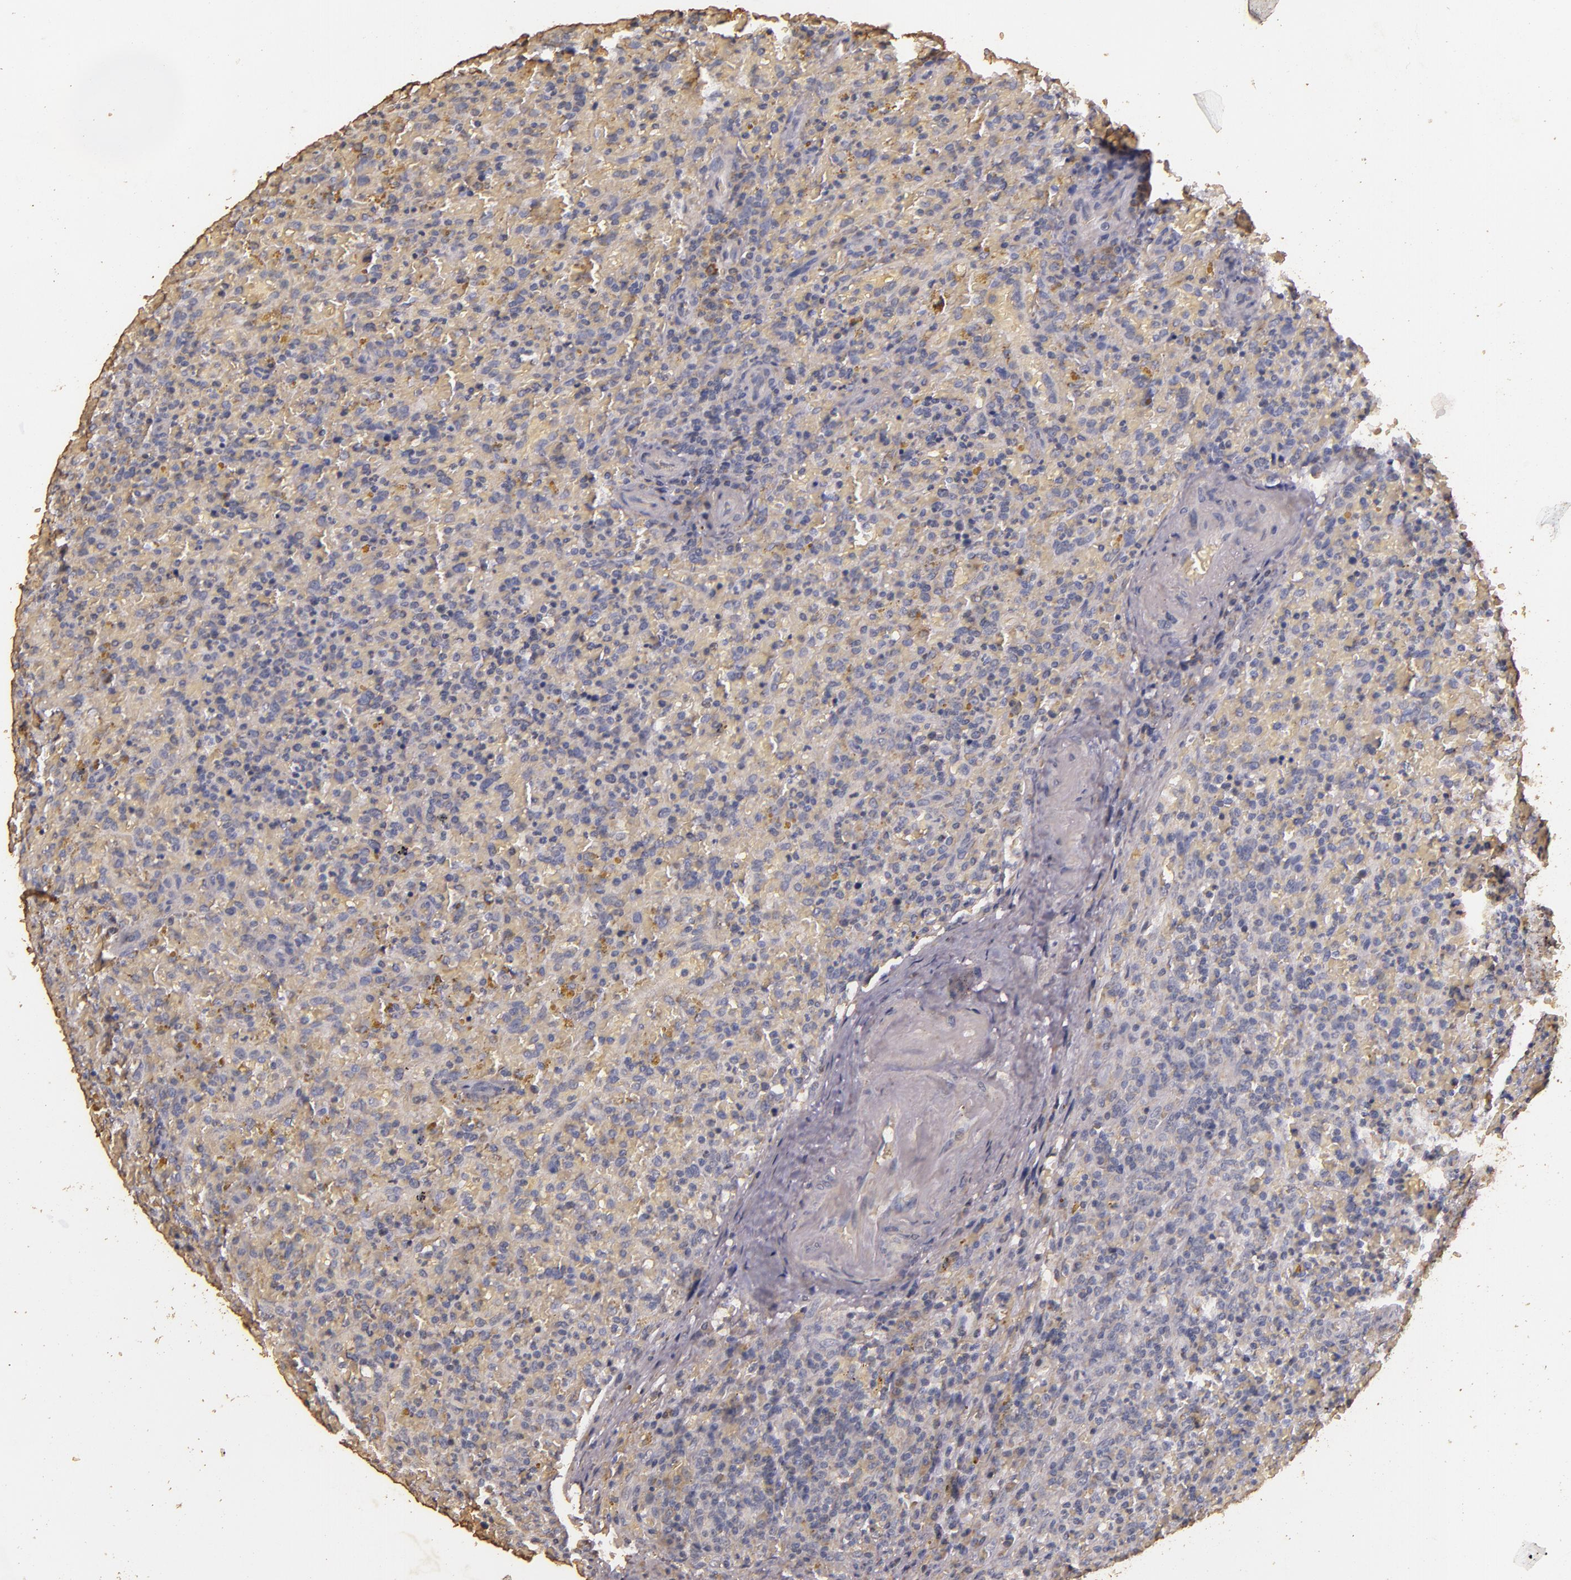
{"staining": {"intensity": "negative", "quantity": "none", "location": "none"}, "tissue": "lymphoma", "cell_type": "Tumor cells", "image_type": "cancer", "snomed": [{"axis": "morphology", "description": "Malignant lymphoma, non-Hodgkin's type, High grade"}, {"axis": "topography", "description": "Spleen"}, {"axis": "topography", "description": "Lymph node"}], "caption": "Lymphoma was stained to show a protein in brown. There is no significant staining in tumor cells.", "gene": "BCL2L13", "patient": {"sex": "female", "age": 70}}